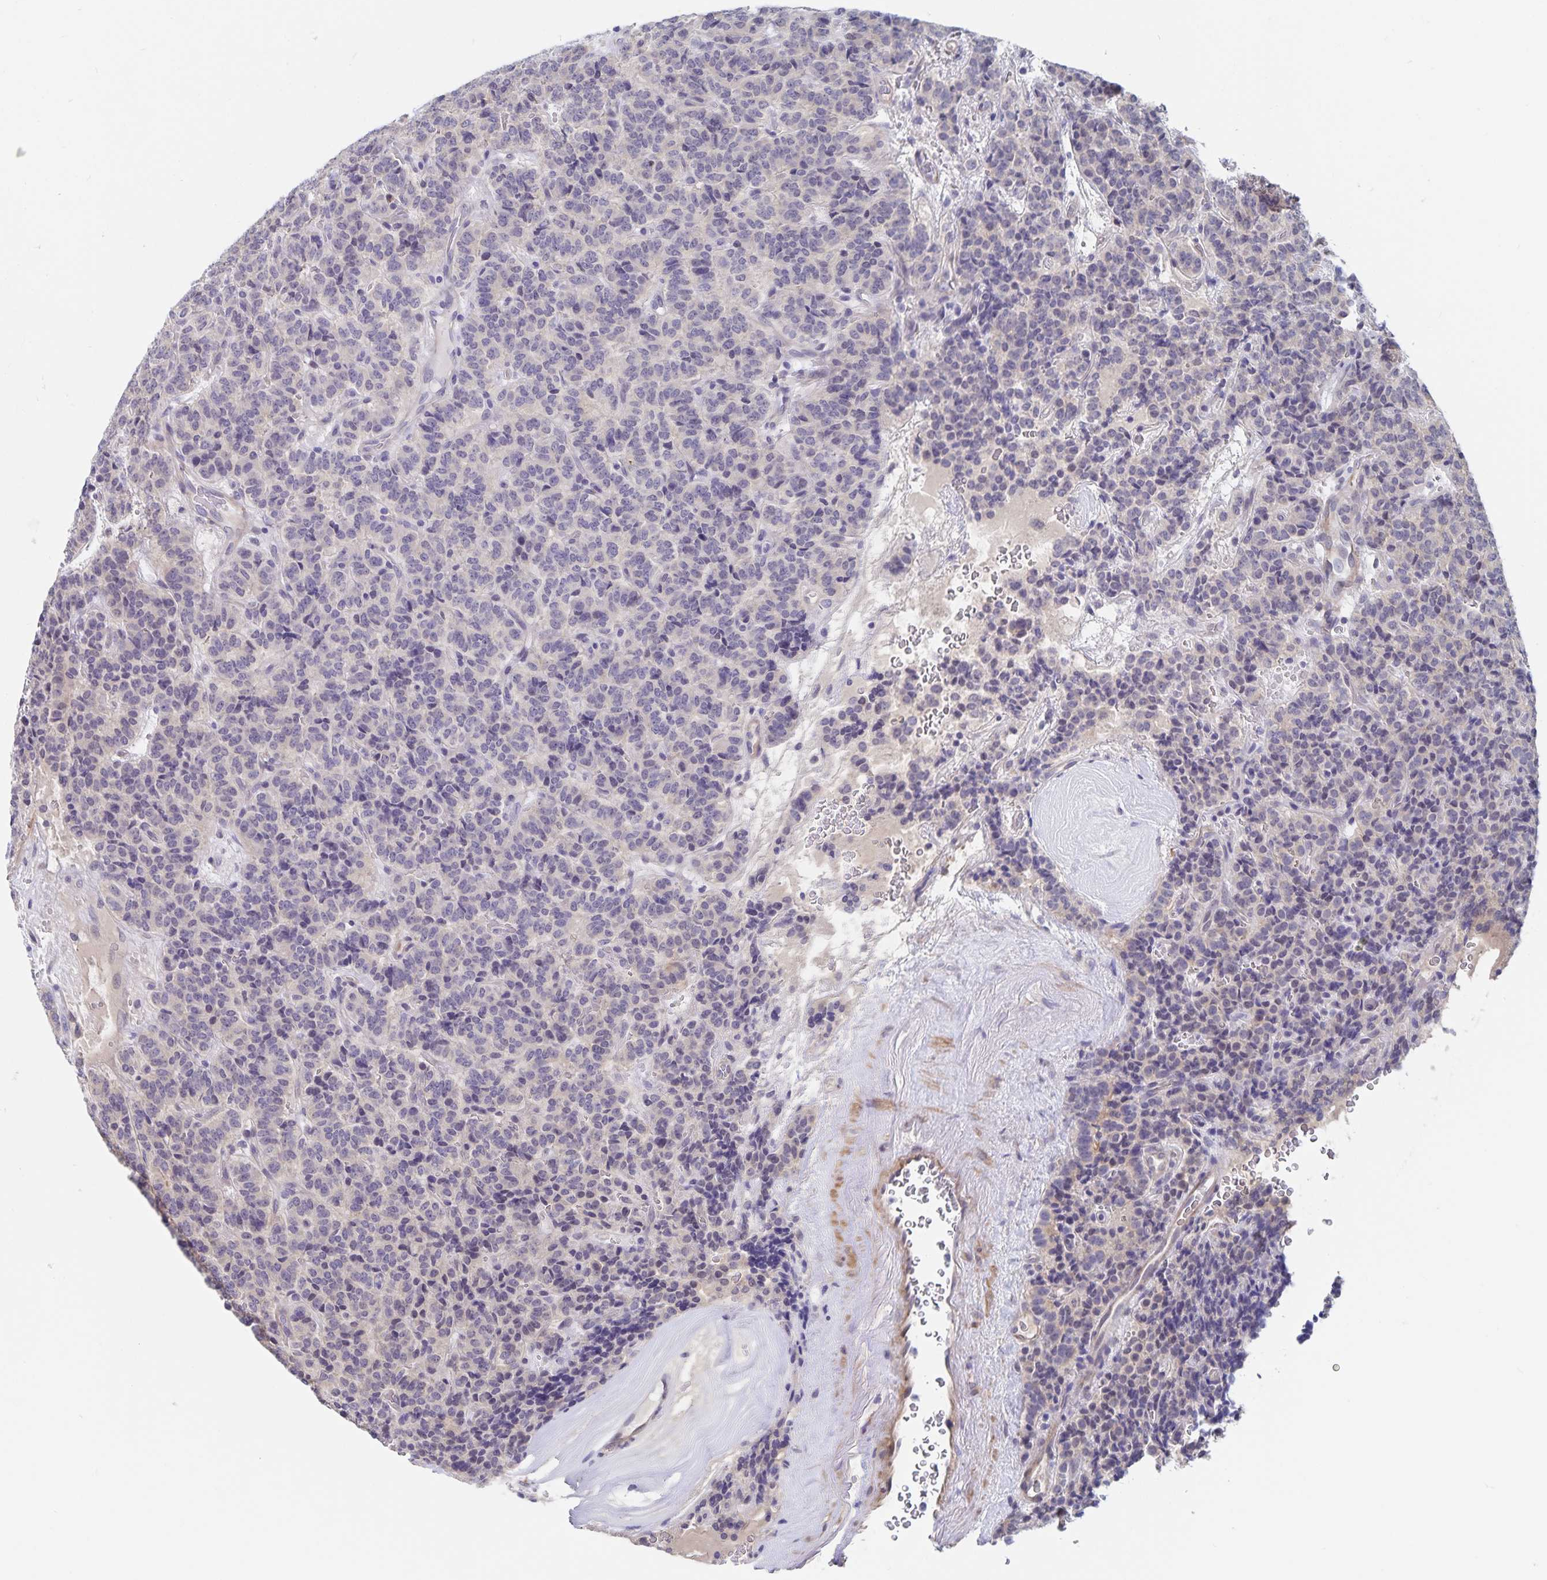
{"staining": {"intensity": "negative", "quantity": "none", "location": "none"}, "tissue": "carcinoid", "cell_type": "Tumor cells", "image_type": "cancer", "snomed": [{"axis": "morphology", "description": "Carcinoid, malignant, NOS"}, {"axis": "topography", "description": "Pancreas"}], "caption": "Carcinoid (malignant) was stained to show a protein in brown. There is no significant positivity in tumor cells.", "gene": "BAG6", "patient": {"sex": "male", "age": 36}}